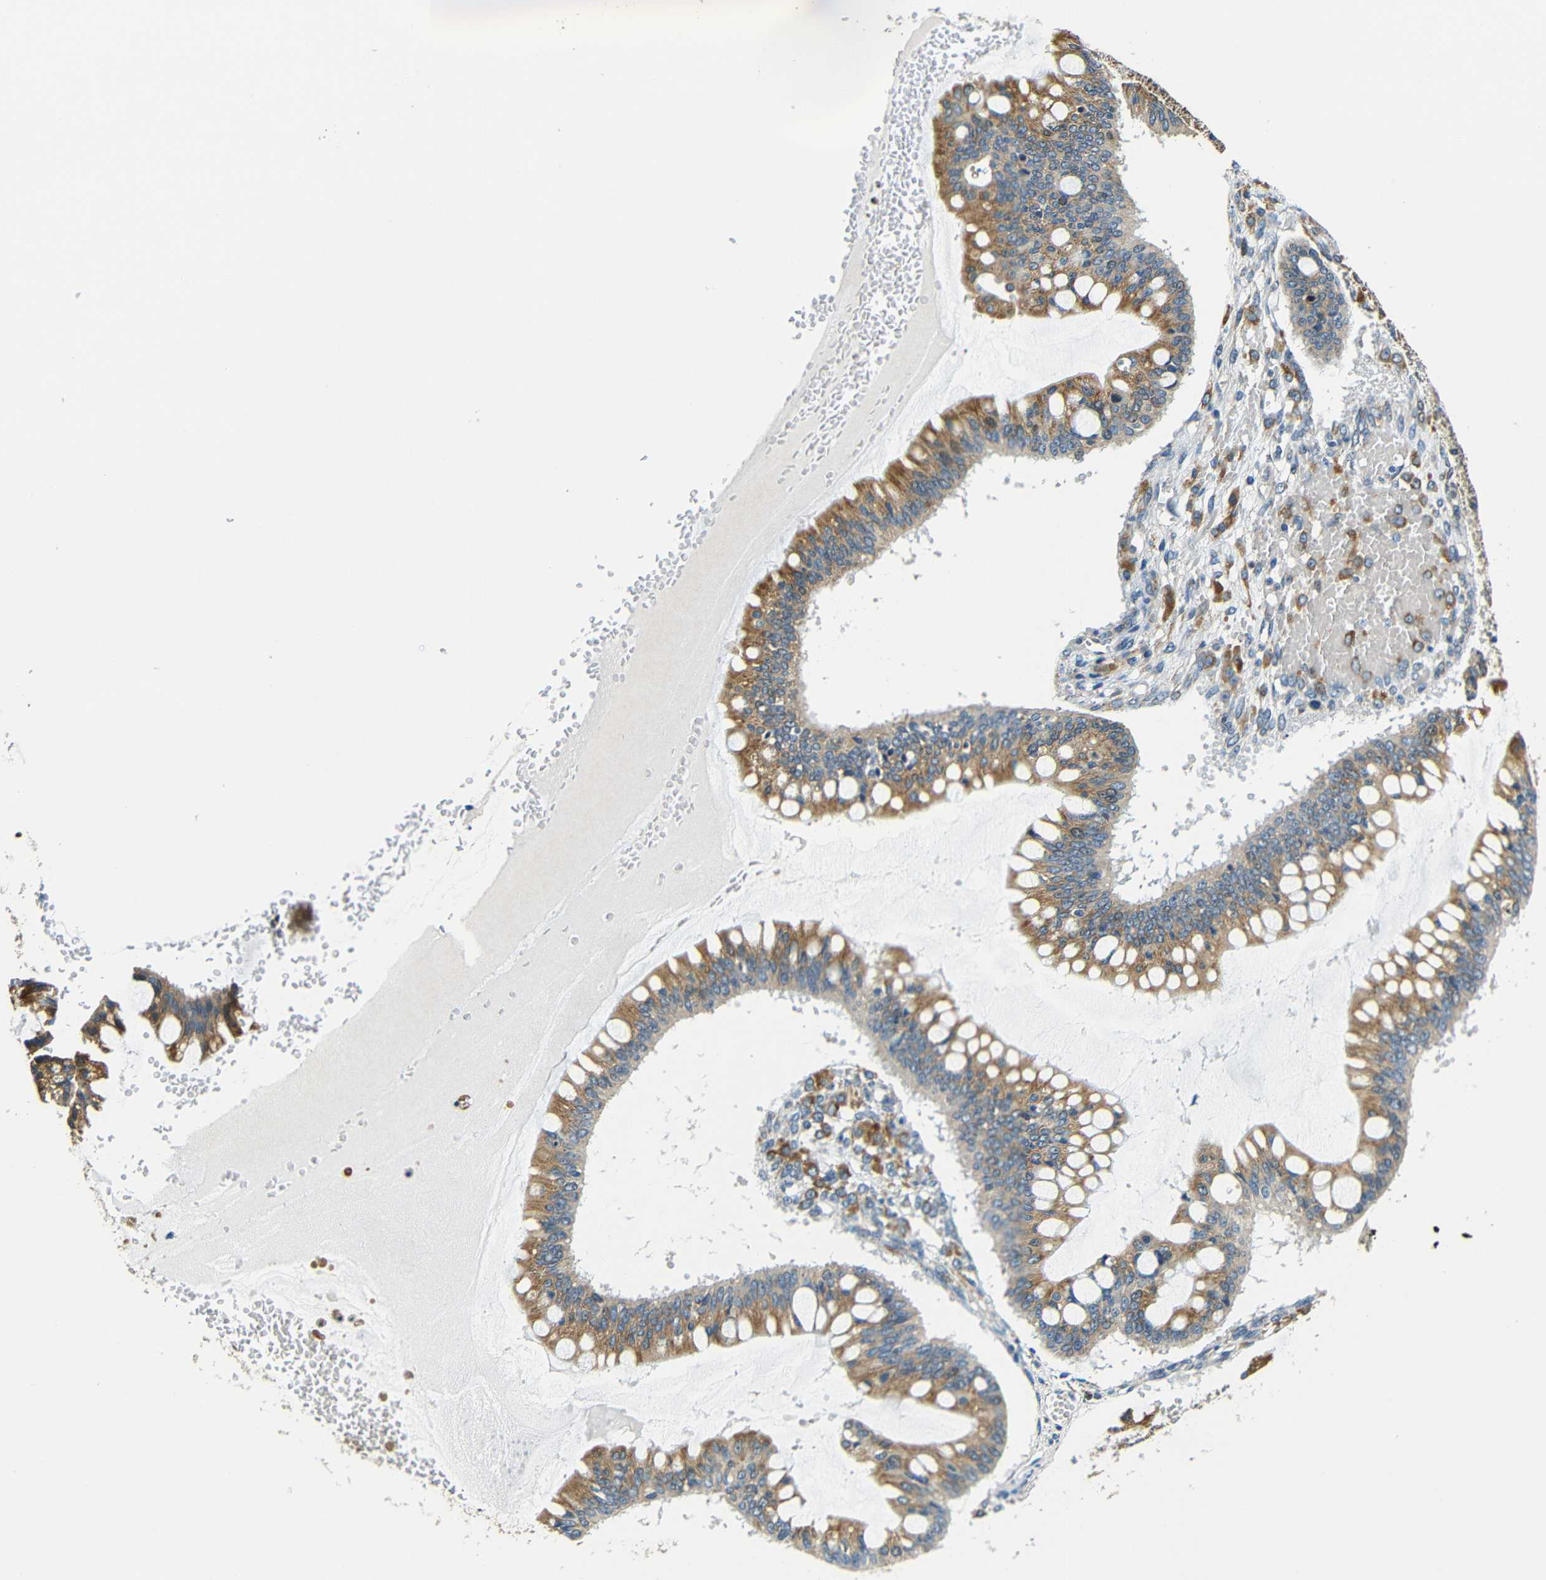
{"staining": {"intensity": "moderate", "quantity": ">75%", "location": "cytoplasmic/membranous"}, "tissue": "ovarian cancer", "cell_type": "Tumor cells", "image_type": "cancer", "snomed": [{"axis": "morphology", "description": "Cystadenocarcinoma, mucinous, NOS"}, {"axis": "topography", "description": "Ovary"}], "caption": "Immunohistochemistry micrograph of neoplastic tissue: human mucinous cystadenocarcinoma (ovarian) stained using immunohistochemistry (IHC) displays medium levels of moderate protein expression localized specifically in the cytoplasmic/membranous of tumor cells, appearing as a cytoplasmic/membranous brown color.", "gene": "VAPB", "patient": {"sex": "female", "age": 73}}